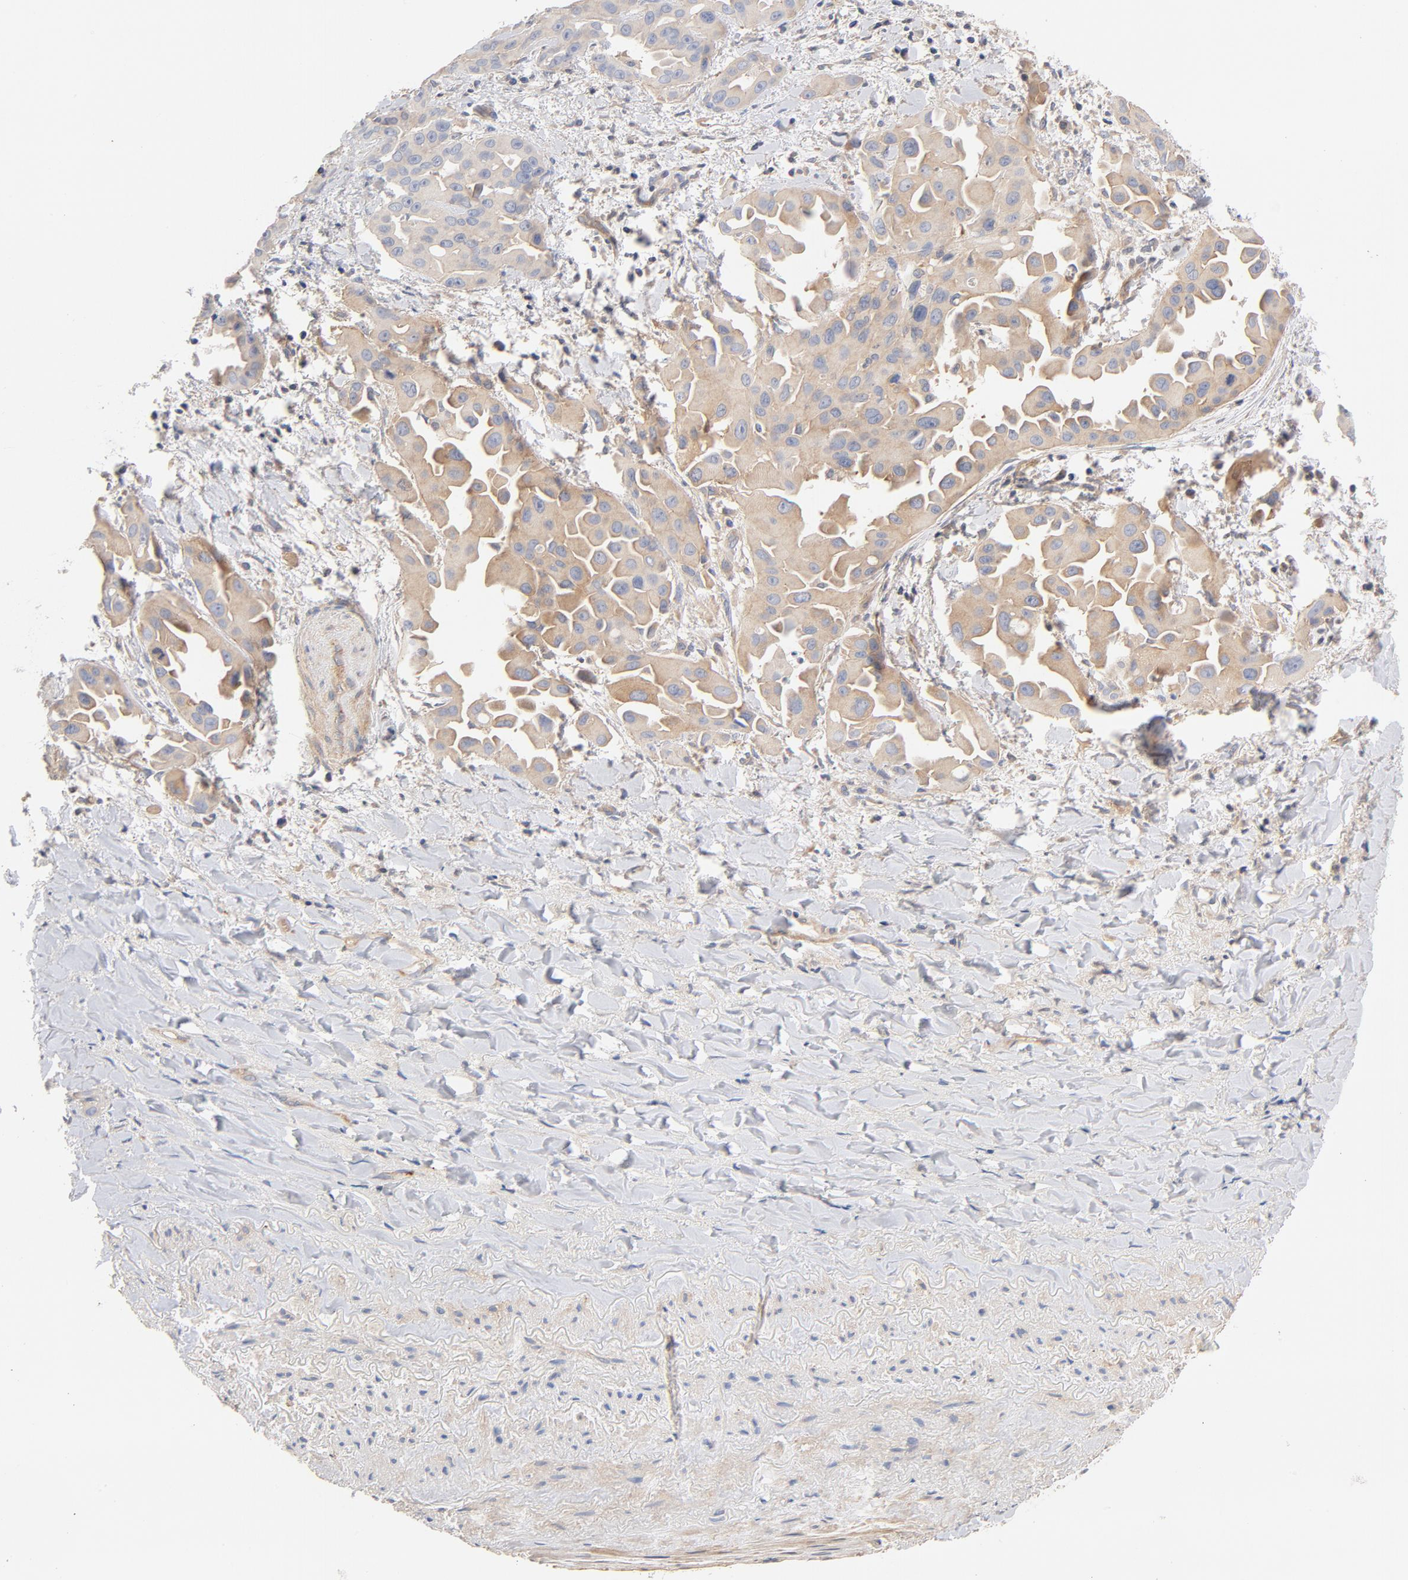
{"staining": {"intensity": "weak", "quantity": ">75%", "location": "cytoplasmic/membranous"}, "tissue": "lung cancer", "cell_type": "Tumor cells", "image_type": "cancer", "snomed": [{"axis": "morphology", "description": "Normal tissue, NOS"}, {"axis": "morphology", "description": "Adenocarcinoma, NOS"}, {"axis": "topography", "description": "Bronchus"}], "caption": "IHC (DAB (3,3'-diaminobenzidine)) staining of human lung cancer shows weak cytoplasmic/membranous protein staining in approximately >75% of tumor cells.", "gene": "STRN3", "patient": {"sex": "male", "age": 68}}